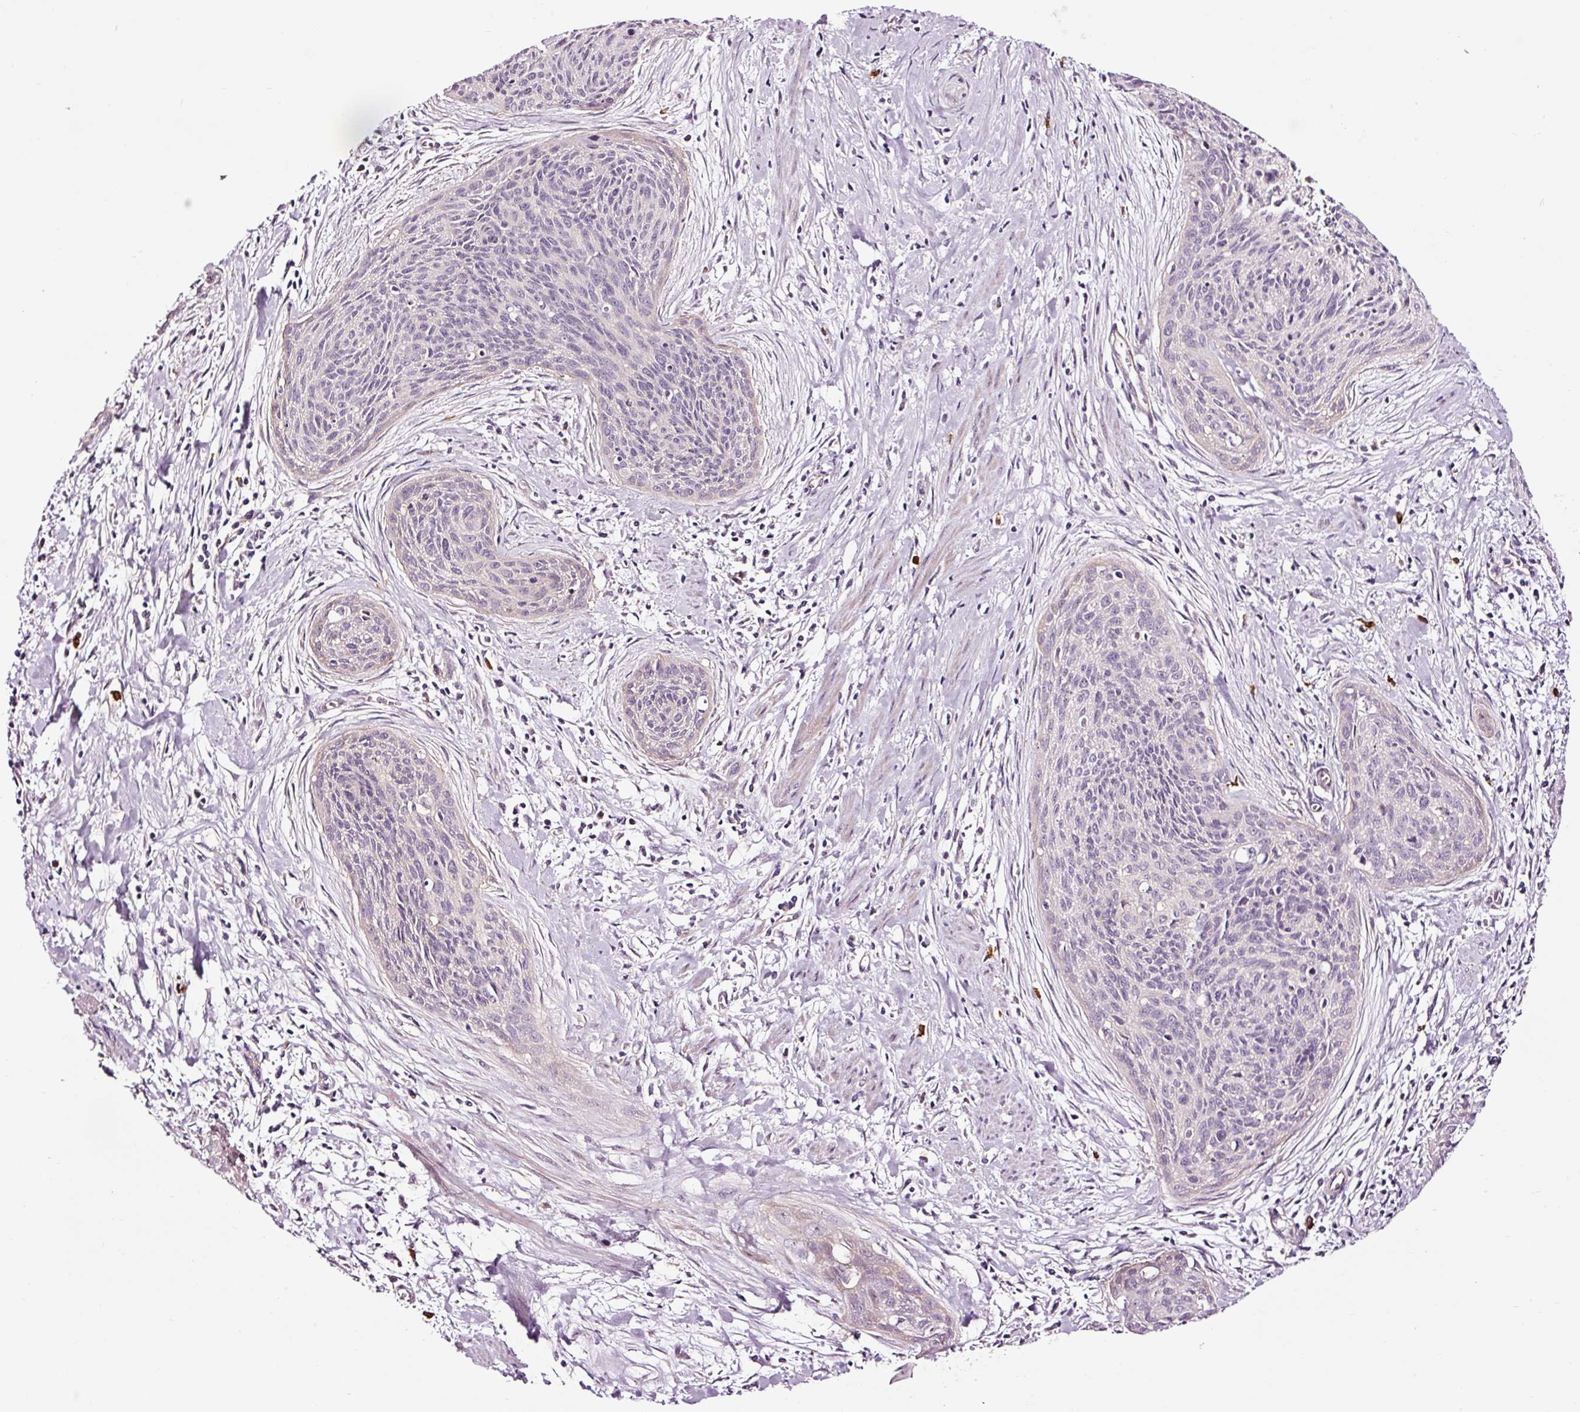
{"staining": {"intensity": "negative", "quantity": "none", "location": "none"}, "tissue": "cervical cancer", "cell_type": "Tumor cells", "image_type": "cancer", "snomed": [{"axis": "morphology", "description": "Squamous cell carcinoma, NOS"}, {"axis": "topography", "description": "Cervix"}], "caption": "Micrograph shows no protein expression in tumor cells of cervical cancer tissue.", "gene": "UTP14A", "patient": {"sex": "female", "age": 55}}